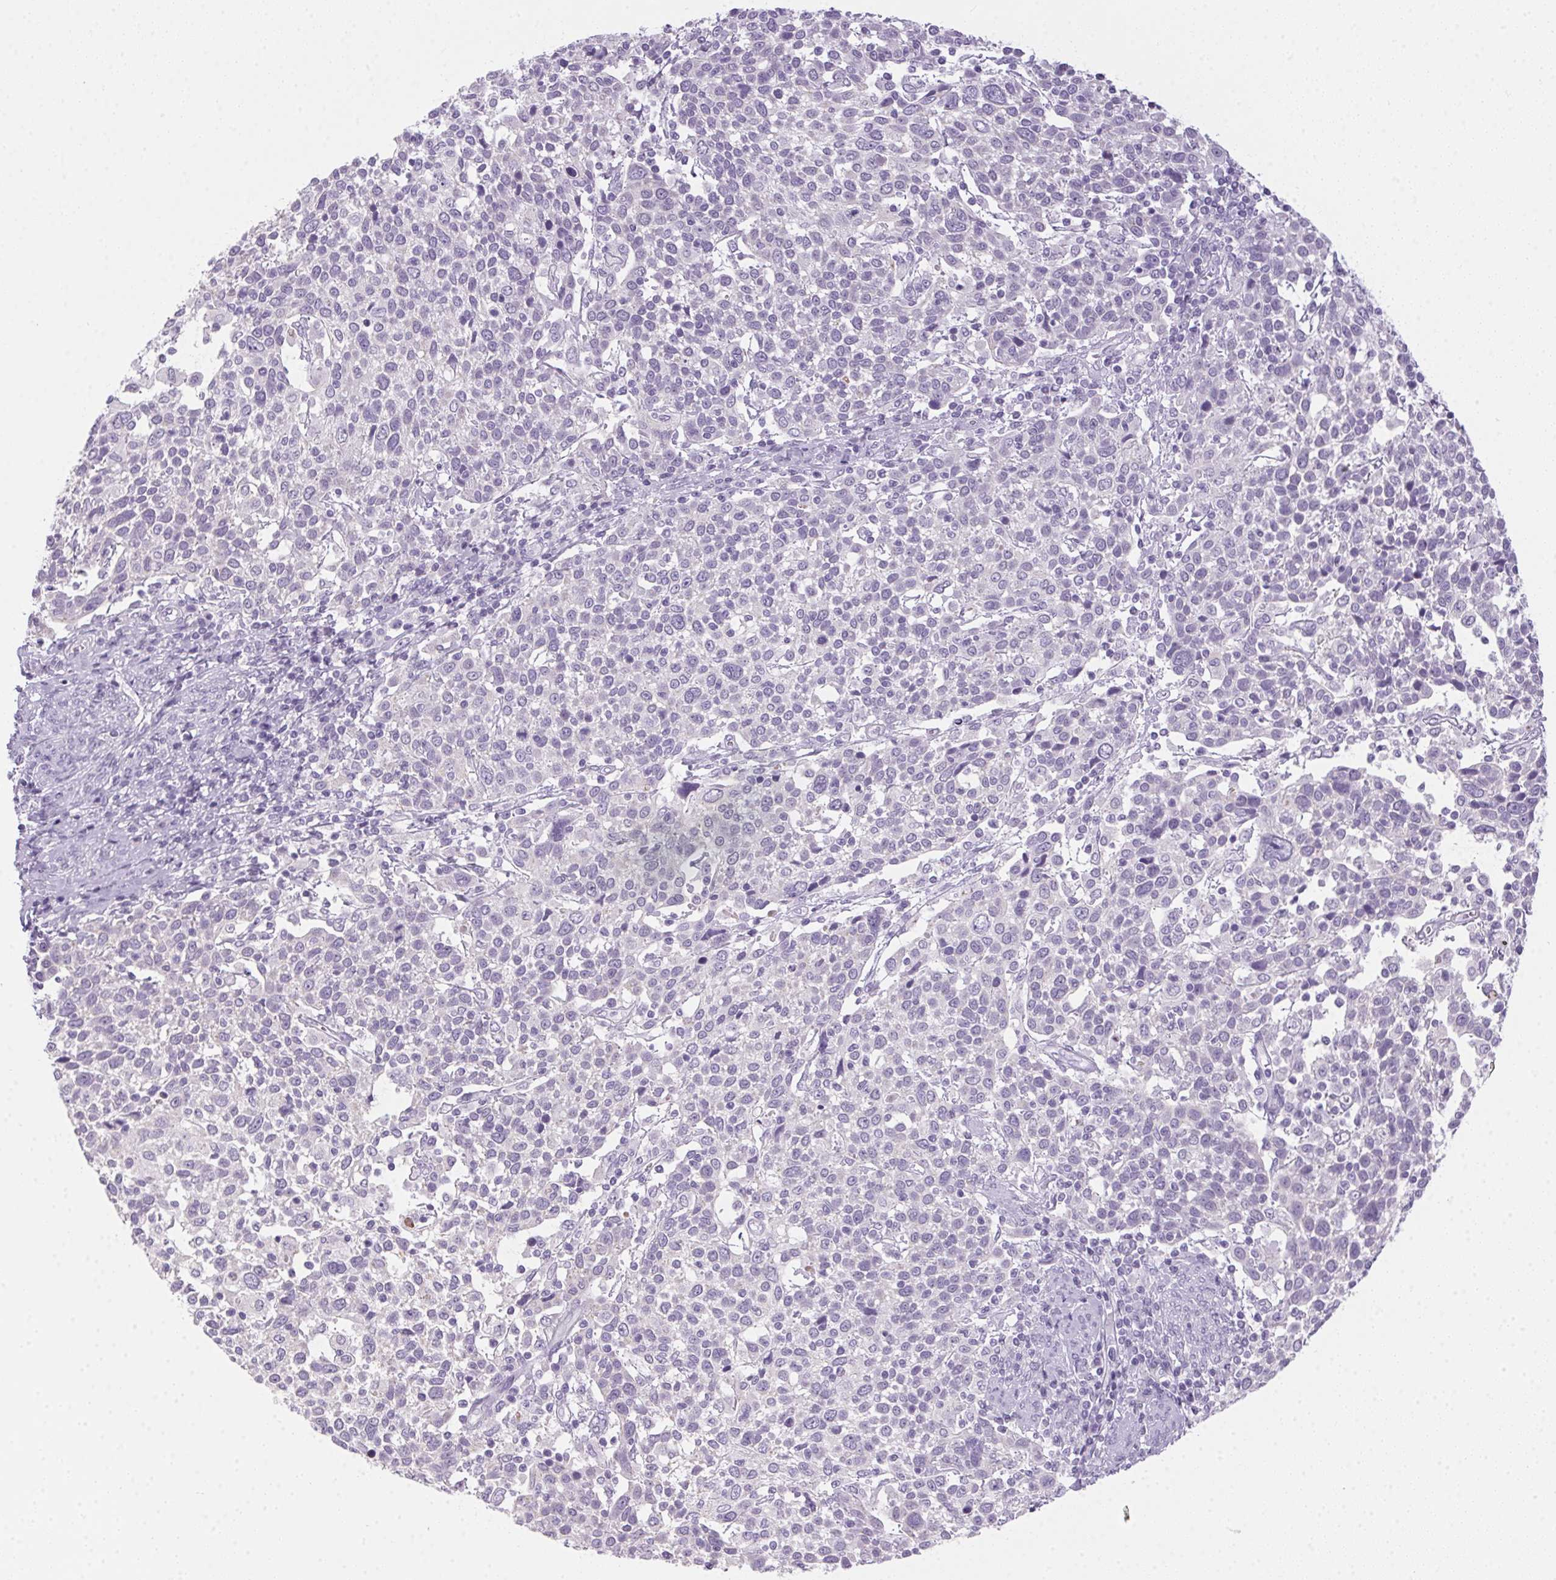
{"staining": {"intensity": "negative", "quantity": "none", "location": "none"}, "tissue": "cervical cancer", "cell_type": "Tumor cells", "image_type": "cancer", "snomed": [{"axis": "morphology", "description": "Squamous cell carcinoma, NOS"}, {"axis": "topography", "description": "Cervix"}], "caption": "The immunohistochemistry (IHC) histopathology image has no significant expression in tumor cells of squamous cell carcinoma (cervical) tissue.", "gene": "POPDC2", "patient": {"sex": "female", "age": 61}}